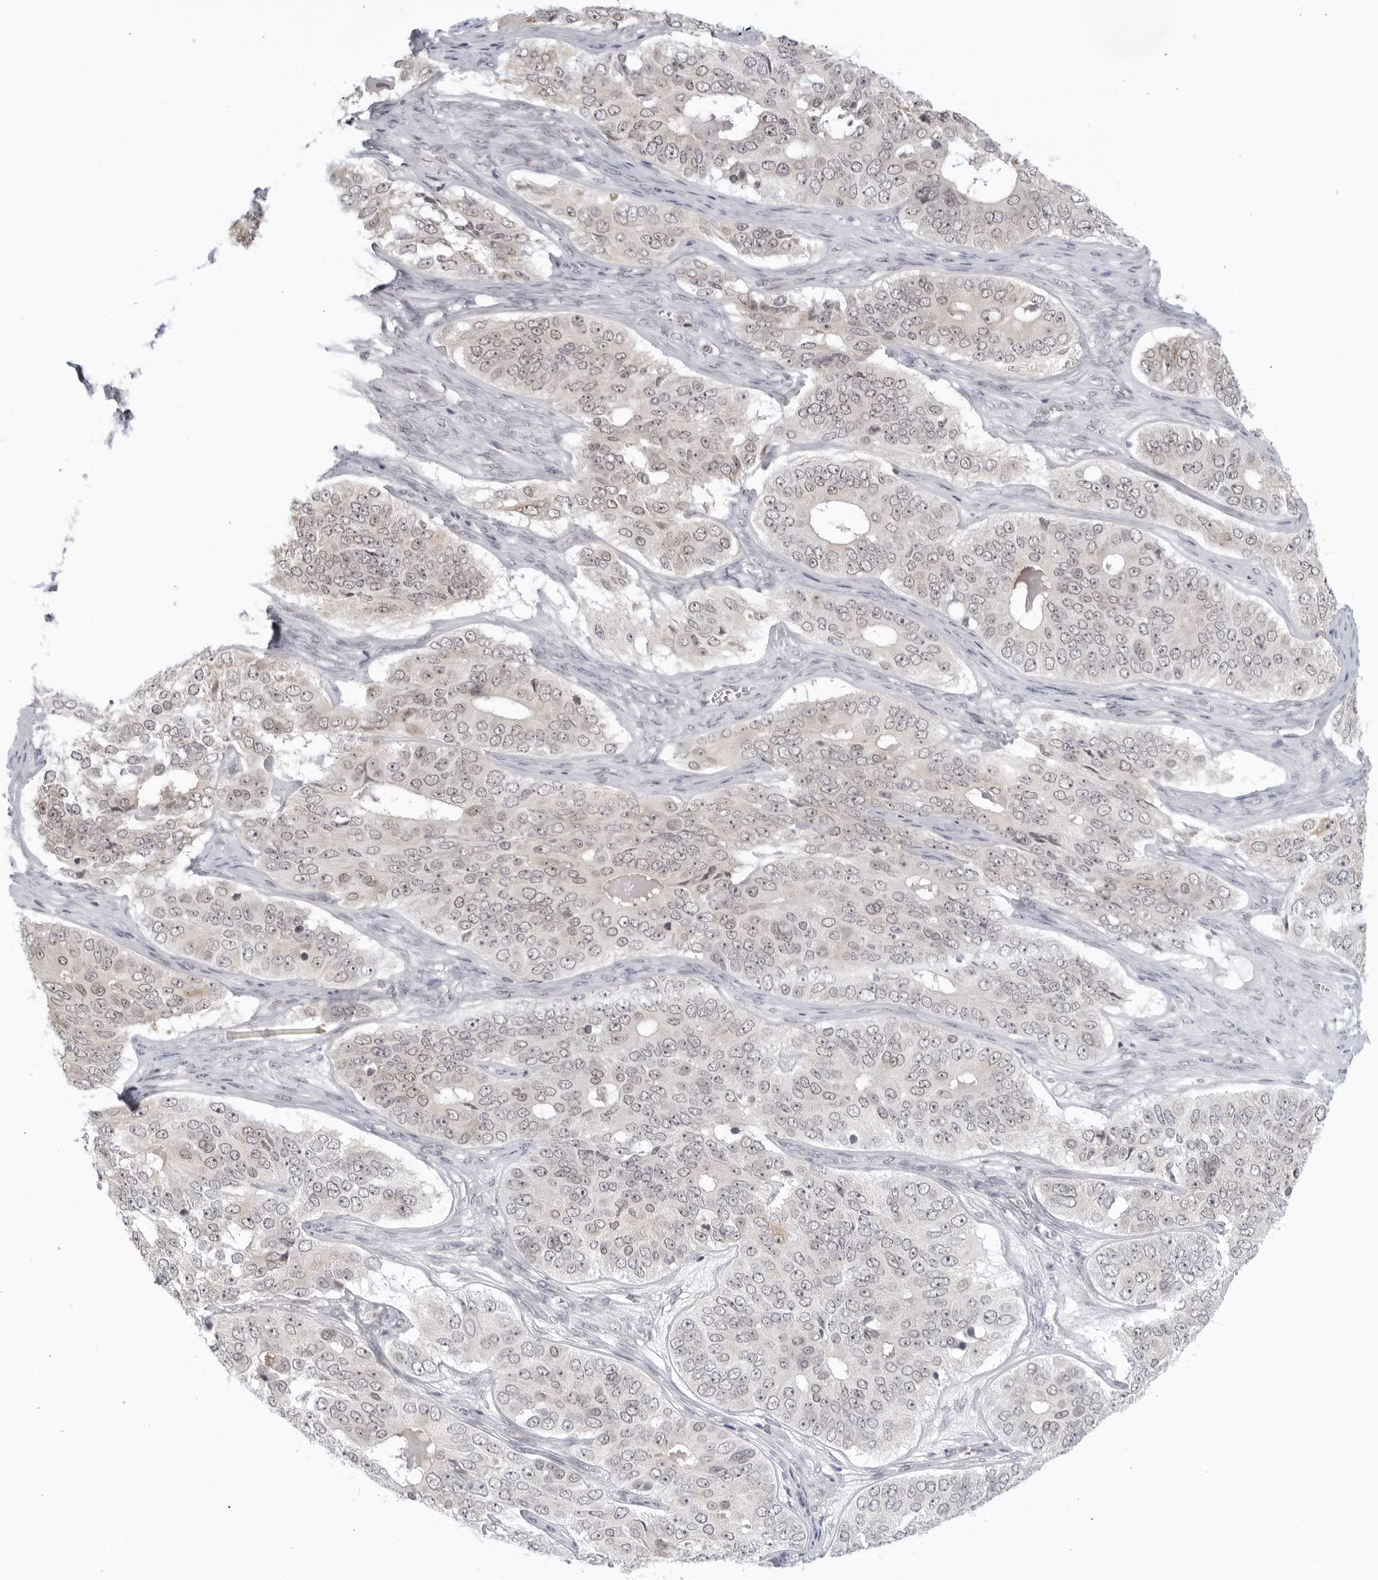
{"staining": {"intensity": "negative", "quantity": "none", "location": "none"}, "tissue": "ovarian cancer", "cell_type": "Tumor cells", "image_type": "cancer", "snomed": [{"axis": "morphology", "description": "Carcinoma, endometroid"}, {"axis": "topography", "description": "Ovary"}], "caption": "Immunohistochemical staining of ovarian cancer reveals no significant expression in tumor cells. (Stains: DAB (3,3'-diaminobenzidine) IHC with hematoxylin counter stain, Microscopy: brightfield microscopy at high magnification).", "gene": "RAB11FIP3", "patient": {"sex": "female", "age": 51}}